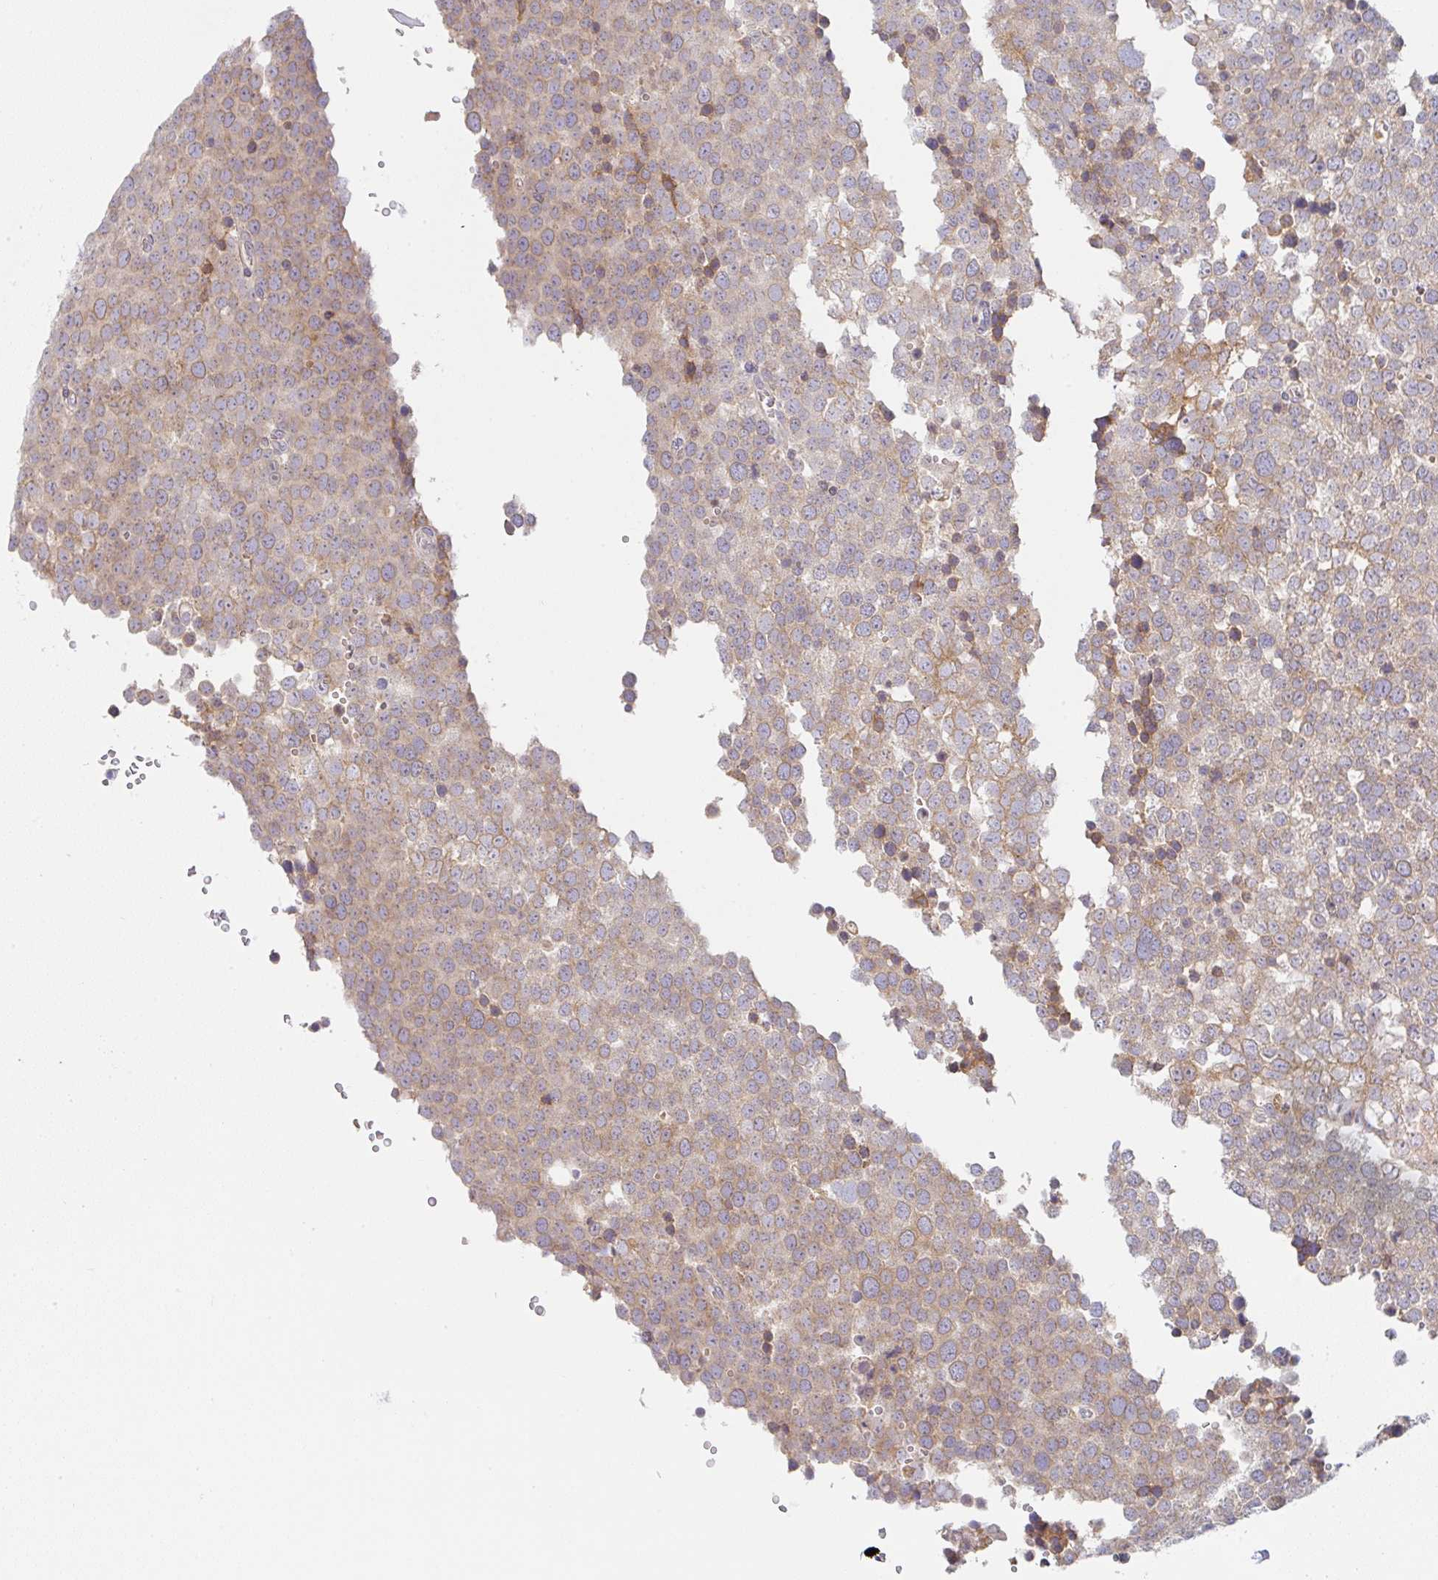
{"staining": {"intensity": "moderate", "quantity": ">75%", "location": "cytoplasmic/membranous"}, "tissue": "testis cancer", "cell_type": "Tumor cells", "image_type": "cancer", "snomed": [{"axis": "morphology", "description": "Seminoma, NOS"}, {"axis": "topography", "description": "Testis"}], "caption": "A brown stain shows moderate cytoplasmic/membranous staining of a protein in seminoma (testis) tumor cells. The protein is shown in brown color, while the nuclei are stained blue.", "gene": "DERL2", "patient": {"sex": "male", "age": 71}}